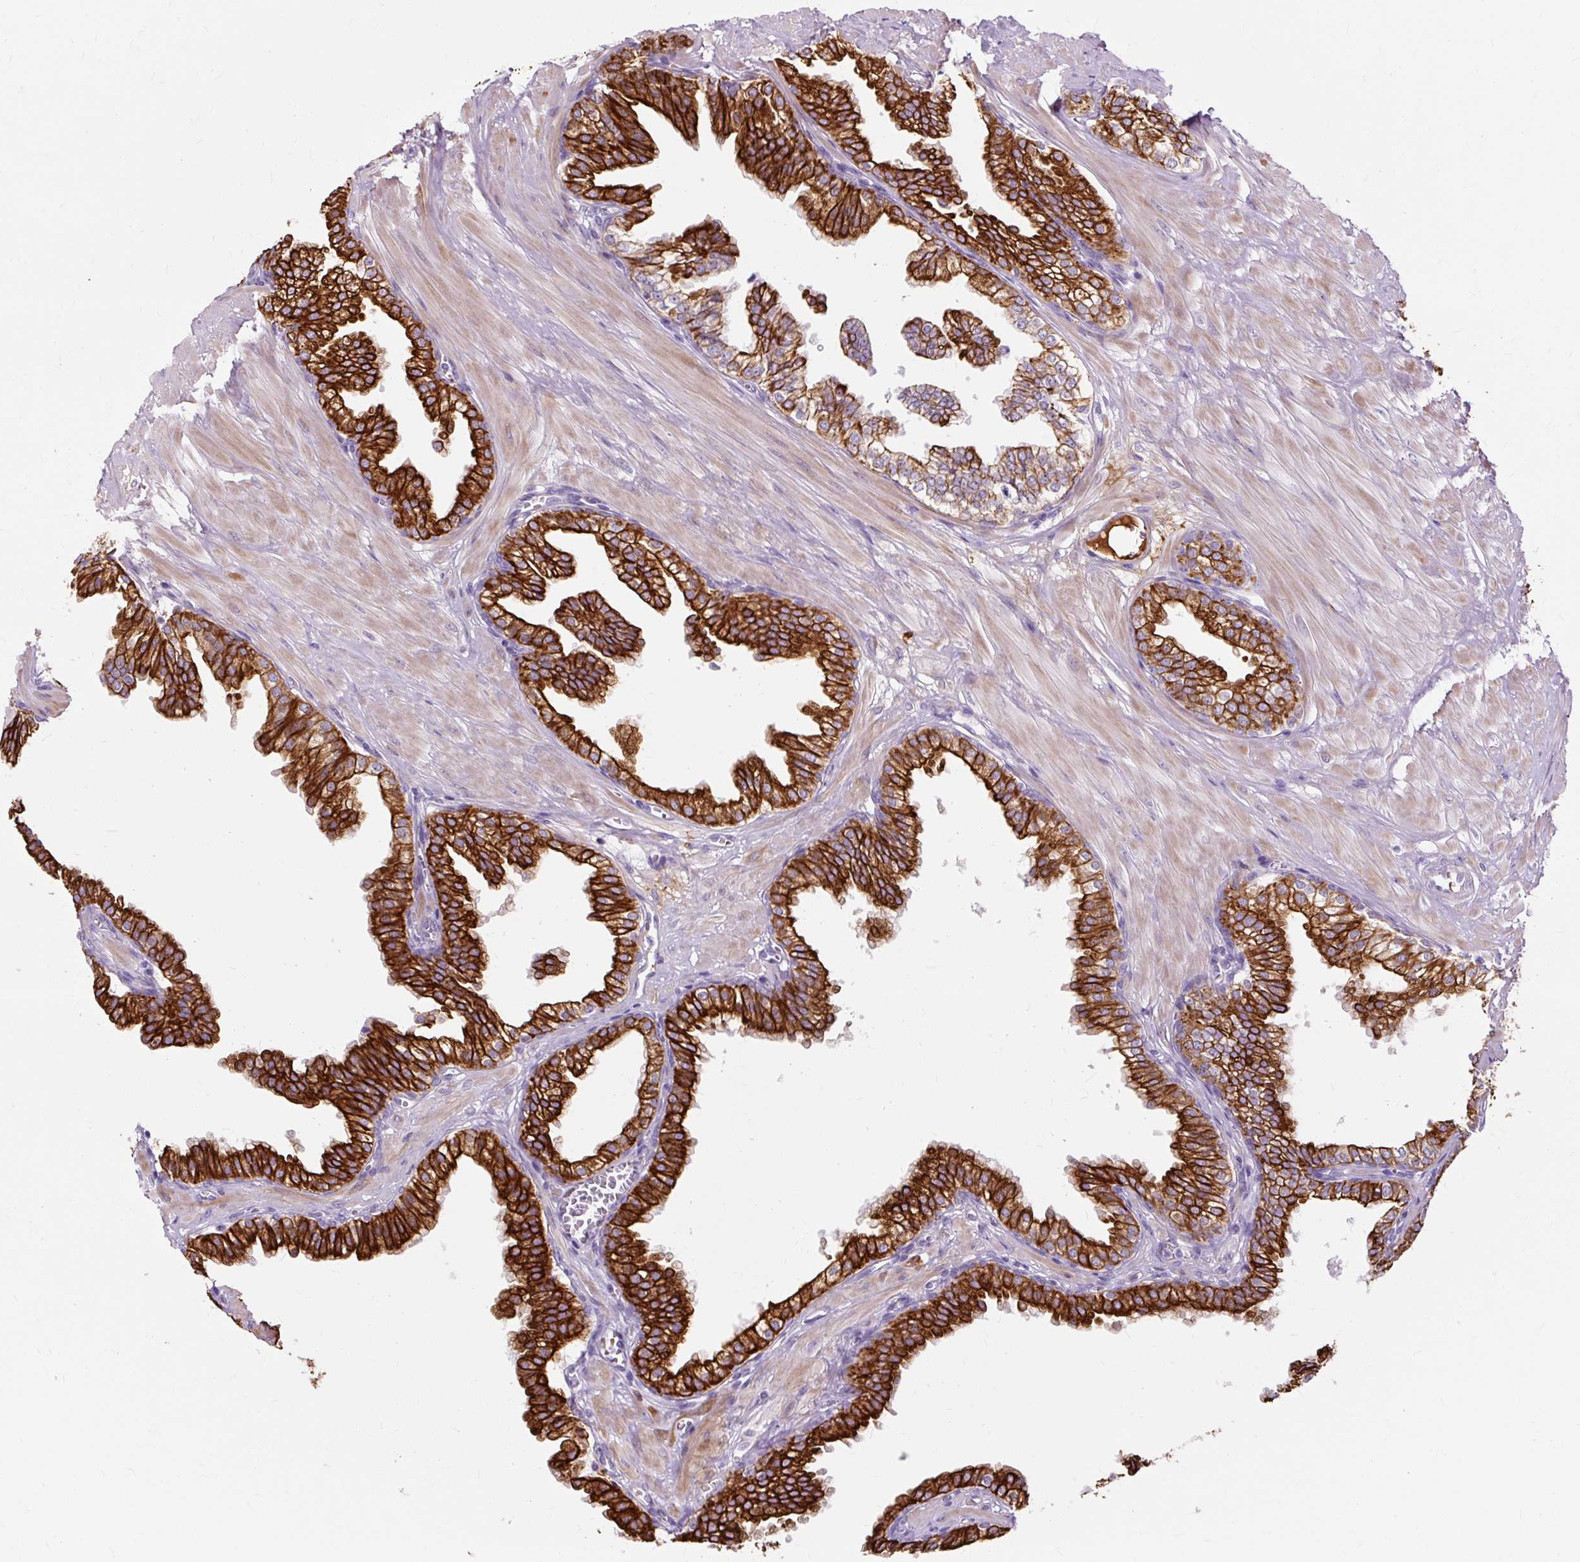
{"staining": {"intensity": "strong", "quantity": ">75%", "location": "cytoplasmic/membranous"}, "tissue": "prostate", "cell_type": "Glandular cells", "image_type": "normal", "snomed": [{"axis": "morphology", "description": "Normal tissue, NOS"}, {"axis": "topography", "description": "Prostate"}, {"axis": "topography", "description": "Peripheral nerve tissue"}], "caption": "Human prostate stained for a protein (brown) demonstrates strong cytoplasmic/membranous positive positivity in approximately >75% of glandular cells.", "gene": "DCTN4", "patient": {"sex": "male", "age": 55}}